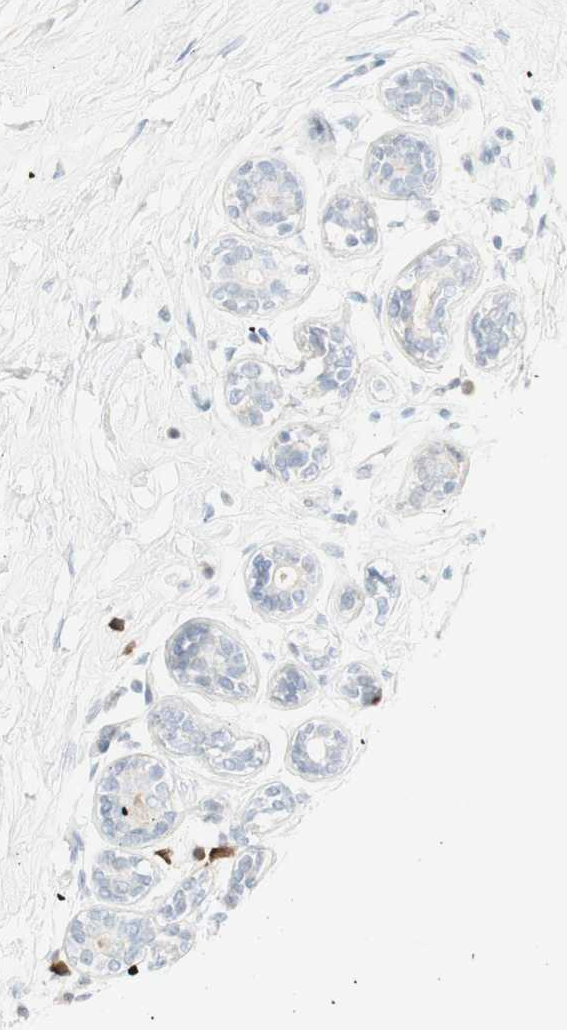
{"staining": {"intensity": "negative", "quantity": "none", "location": "none"}, "tissue": "breast cancer", "cell_type": "Tumor cells", "image_type": "cancer", "snomed": [{"axis": "morphology", "description": "Normal tissue, NOS"}, {"axis": "morphology", "description": "Duct carcinoma"}, {"axis": "topography", "description": "Breast"}], "caption": "Breast cancer (infiltrating ductal carcinoma) stained for a protein using immunohistochemistry displays no staining tumor cells.", "gene": "MDK", "patient": {"sex": "female", "age": 39}}